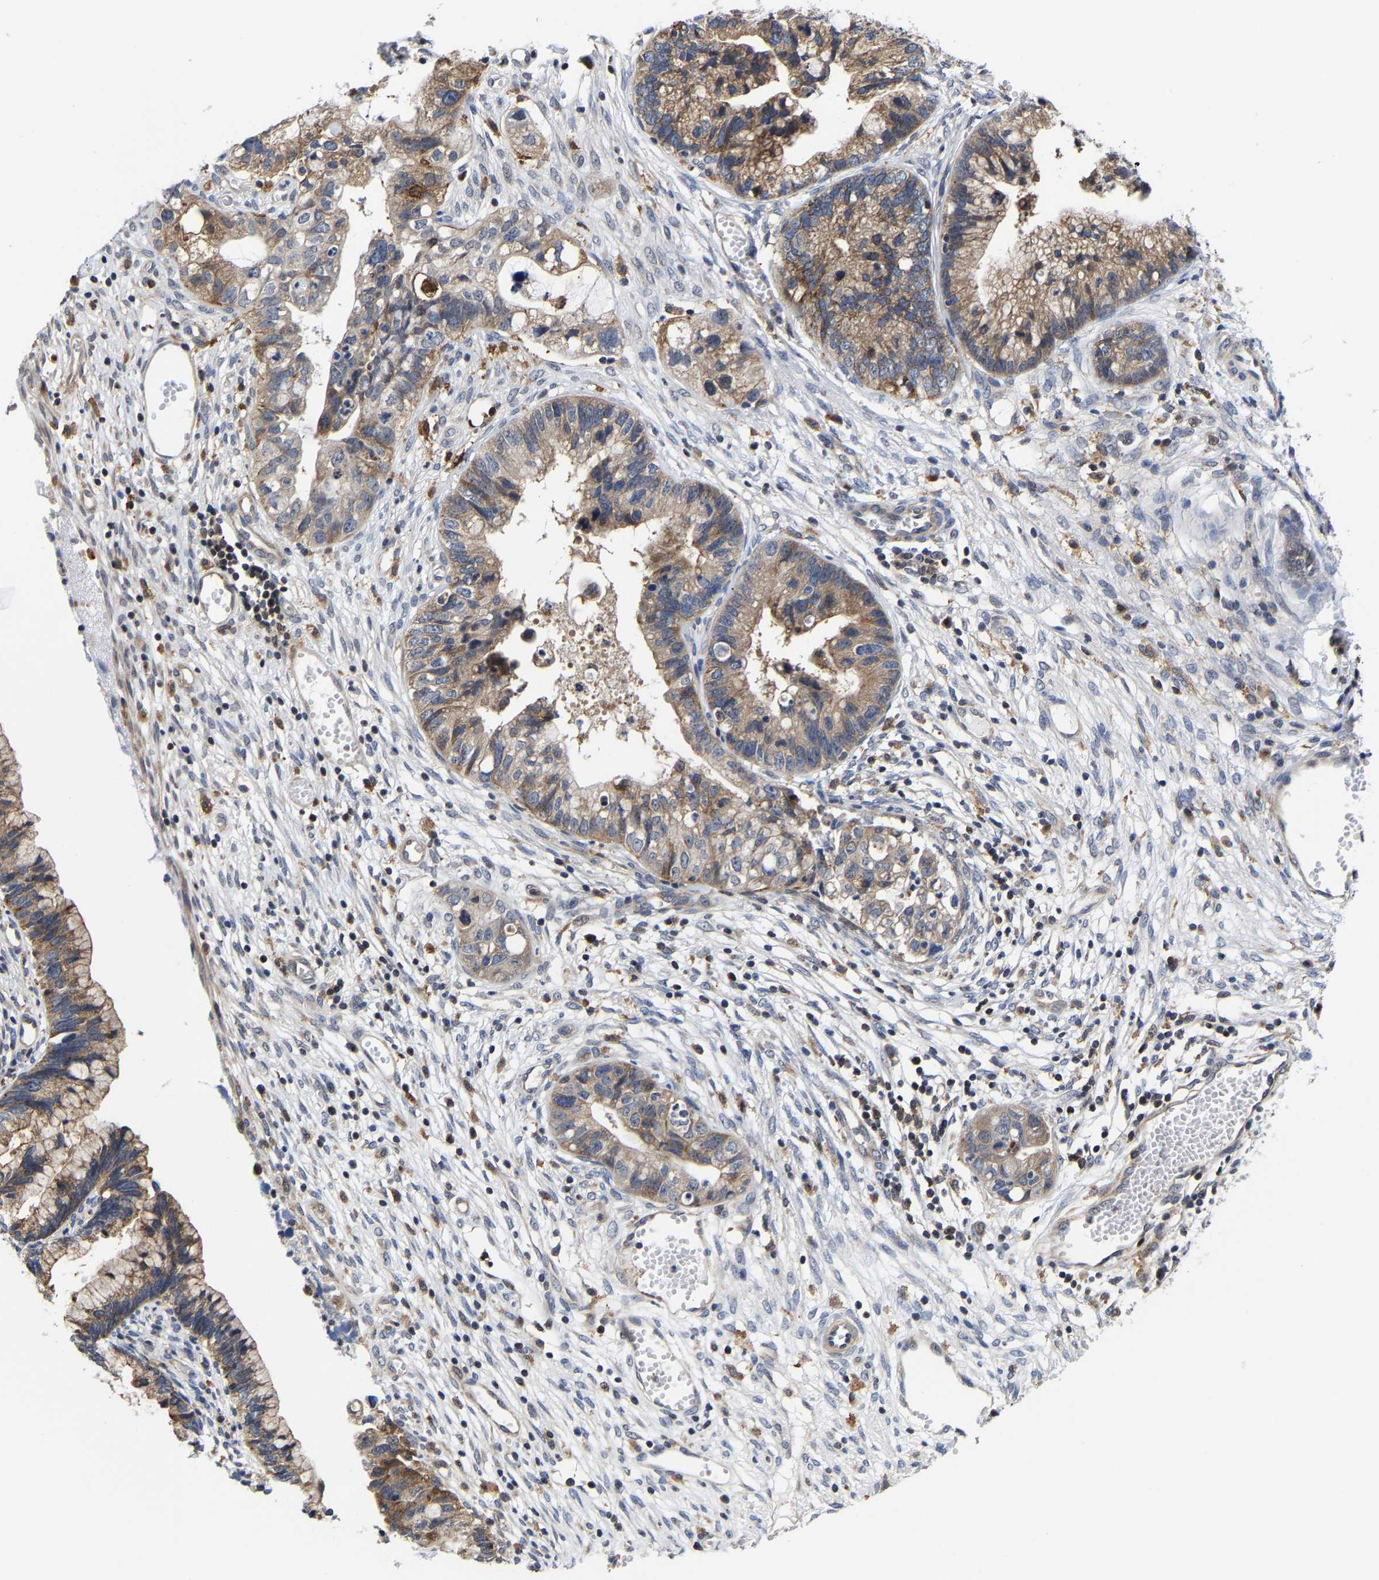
{"staining": {"intensity": "moderate", "quantity": ">75%", "location": "cytoplasmic/membranous"}, "tissue": "cervical cancer", "cell_type": "Tumor cells", "image_type": "cancer", "snomed": [{"axis": "morphology", "description": "Adenocarcinoma, NOS"}, {"axis": "topography", "description": "Cervix"}], "caption": "IHC (DAB (3,3'-diaminobenzidine)) staining of human cervical cancer shows moderate cytoplasmic/membranous protein staining in about >75% of tumor cells. (DAB (3,3'-diaminobenzidine) = brown stain, brightfield microscopy at high magnification).", "gene": "PFKFB3", "patient": {"sex": "female", "age": 44}}